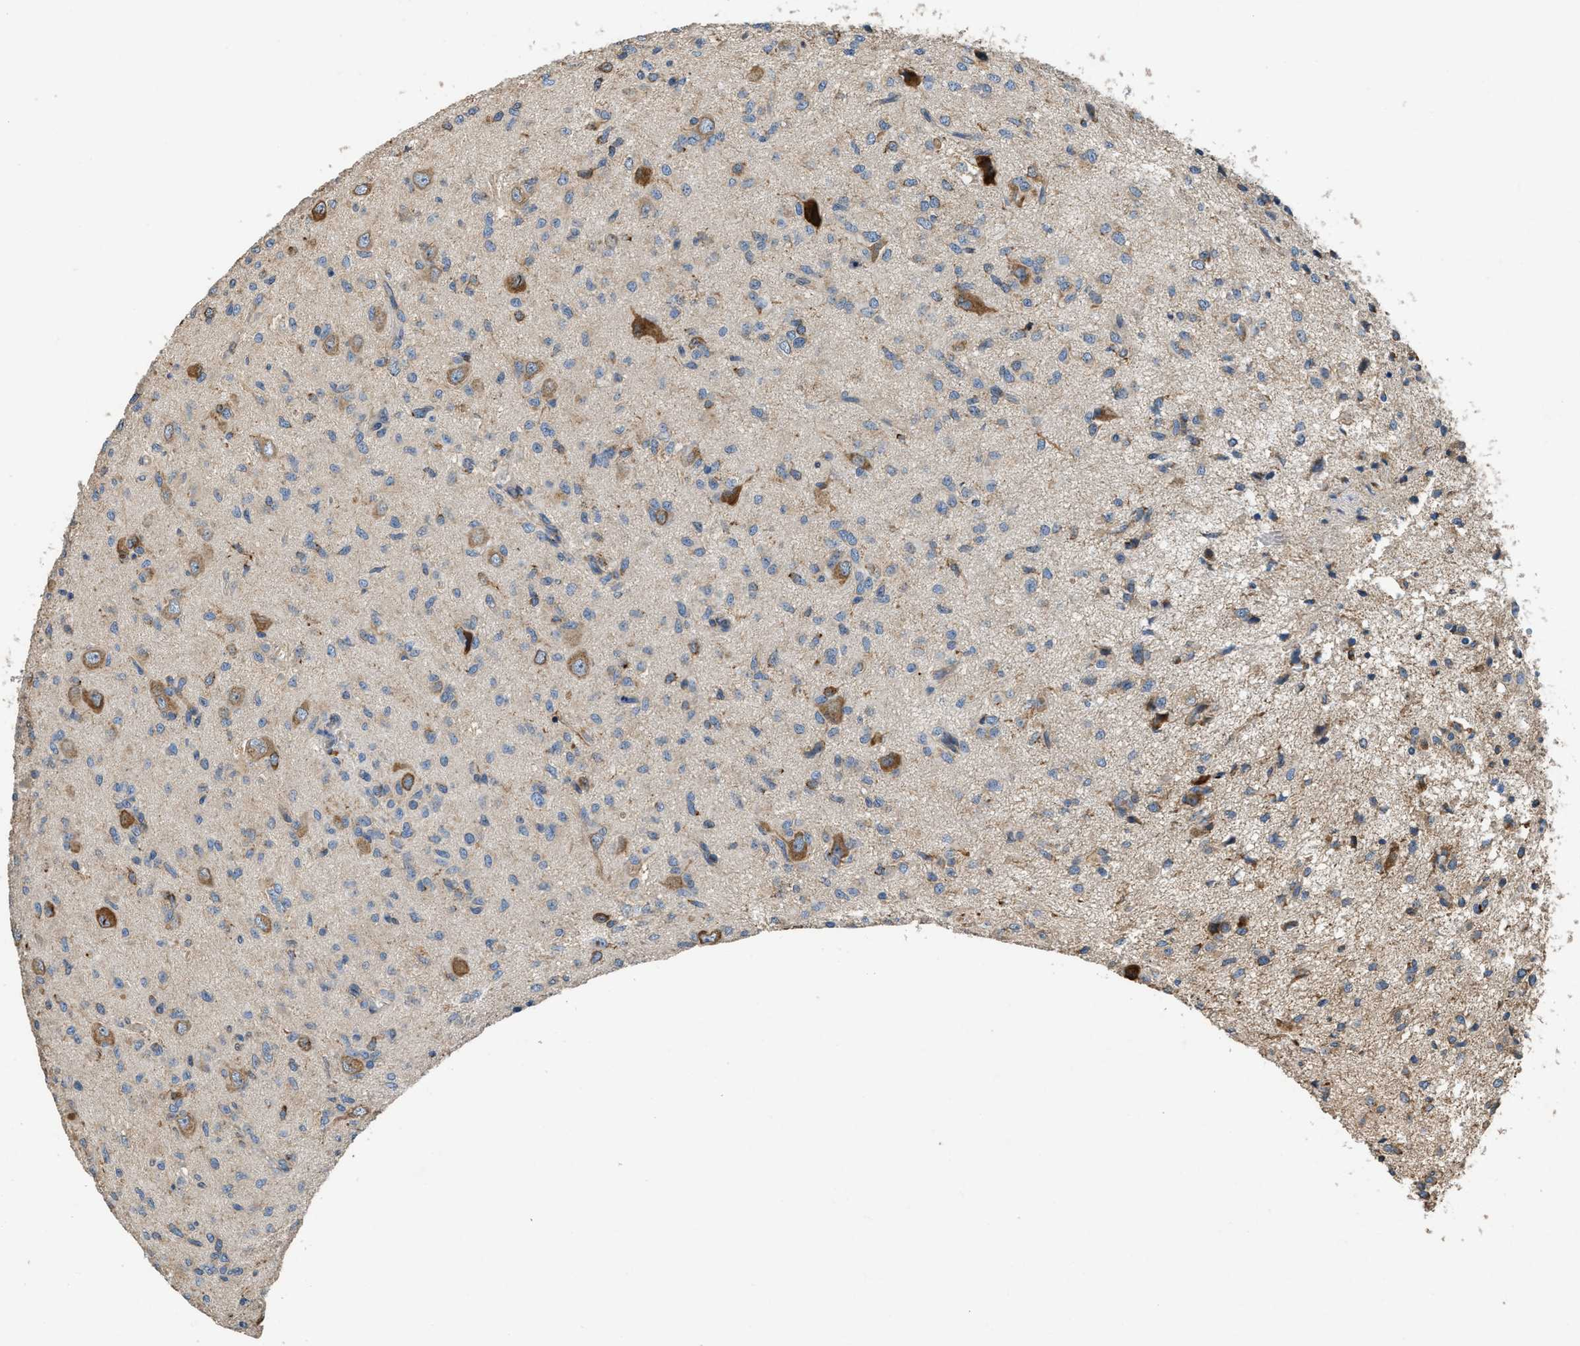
{"staining": {"intensity": "weak", "quantity": "<25%", "location": "cytoplasmic/membranous"}, "tissue": "glioma", "cell_type": "Tumor cells", "image_type": "cancer", "snomed": [{"axis": "morphology", "description": "Glioma, malignant, High grade"}, {"axis": "topography", "description": "Brain"}], "caption": "Glioma was stained to show a protein in brown. There is no significant expression in tumor cells.", "gene": "TMEM150A", "patient": {"sex": "female", "age": 59}}